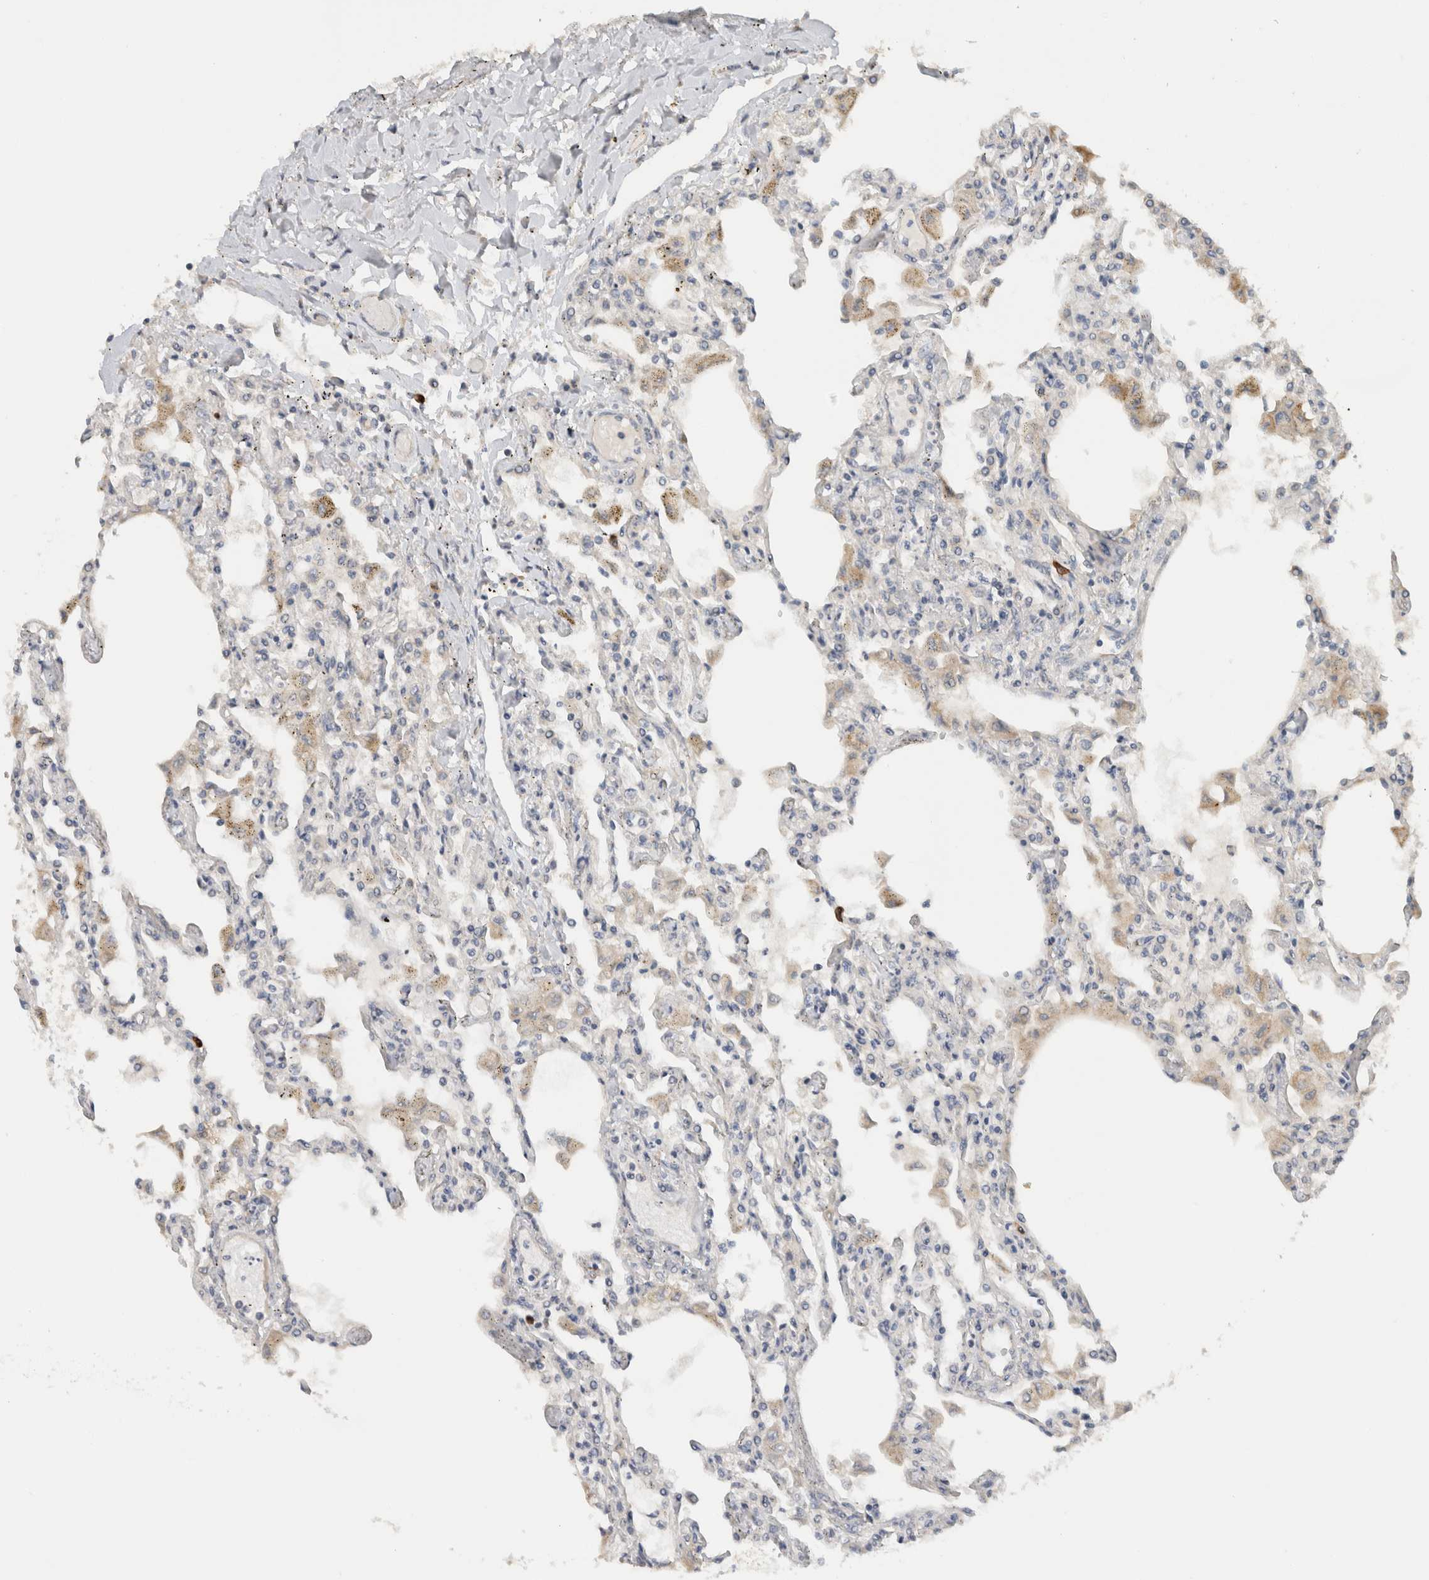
{"staining": {"intensity": "moderate", "quantity": "<25%", "location": "cytoplasmic/membranous"}, "tissue": "lung", "cell_type": "Alveolar cells", "image_type": "normal", "snomed": [{"axis": "morphology", "description": "Normal tissue, NOS"}, {"axis": "topography", "description": "Bronchus"}, {"axis": "topography", "description": "Lung"}], "caption": "Moderate cytoplasmic/membranous expression for a protein is seen in about <25% of alveolar cells of benign lung using IHC.", "gene": "PUM1", "patient": {"sex": "female", "age": 49}}